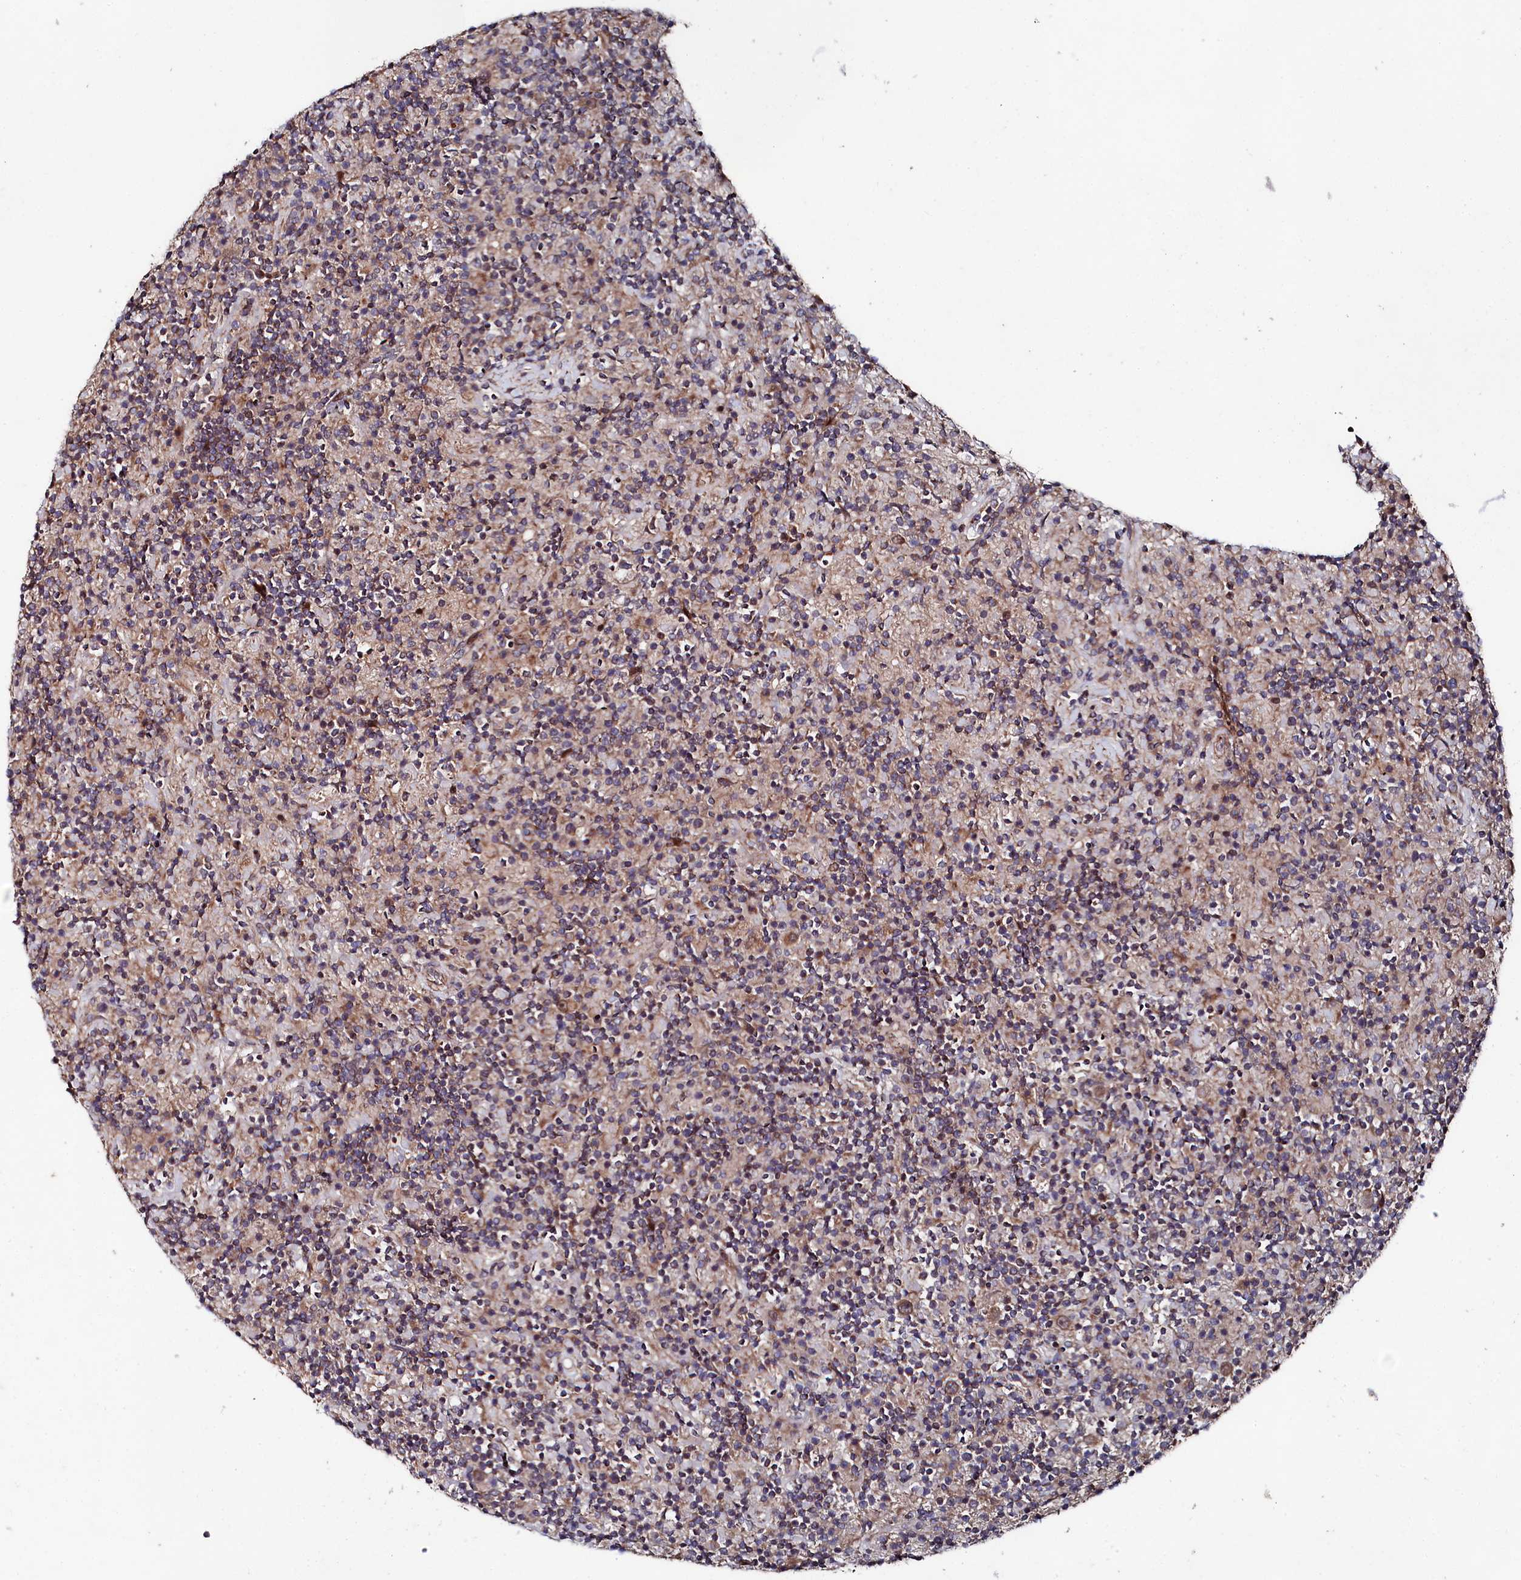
{"staining": {"intensity": "weak", "quantity": "25%-75%", "location": "cytoplasmic/membranous"}, "tissue": "lymphoma", "cell_type": "Tumor cells", "image_type": "cancer", "snomed": [{"axis": "morphology", "description": "Hodgkin's disease, NOS"}, {"axis": "topography", "description": "Lymph node"}], "caption": "Lymphoma stained with IHC exhibits weak cytoplasmic/membranous positivity in about 25%-75% of tumor cells.", "gene": "SUPV3L1", "patient": {"sex": "male", "age": 70}}